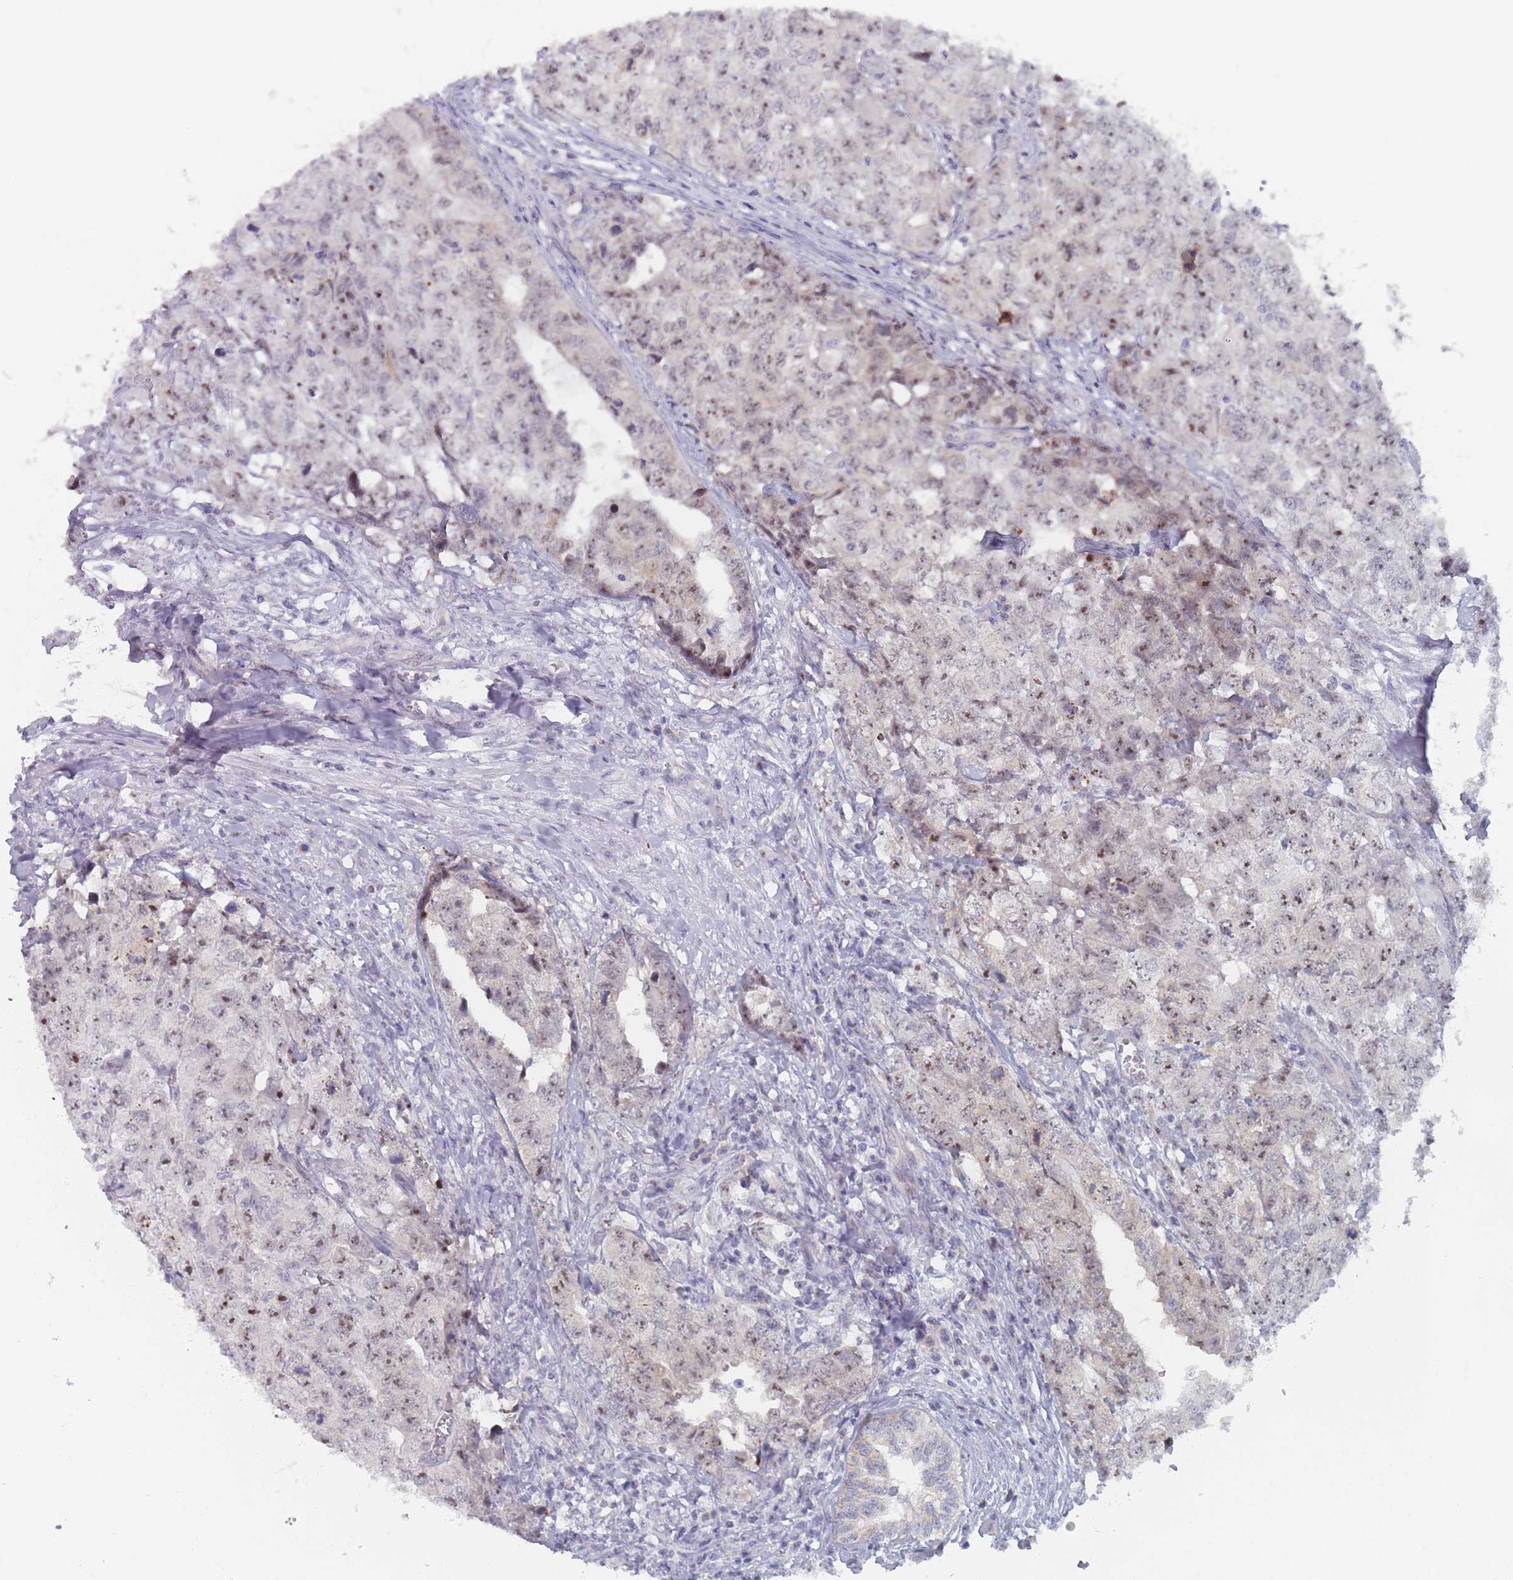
{"staining": {"intensity": "moderate", "quantity": "<25%", "location": "nuclear"}, "tissue": "testis cancer", "cell_type": "Tumor cells", "image_type": "cancer", "snomed": [{"axis": "morphology", "description": "Carcinoma, Embryonal, NOS"}, {"axis": "topography", "description": "Testis"}], "caption": "Testis cancer tissue reveals moderate nuclear staining in about <25% of tumor cells, visualized by immunohistochemistry.", "gene": "RNF8", "patient": {"sex": "male", "age": 31}}